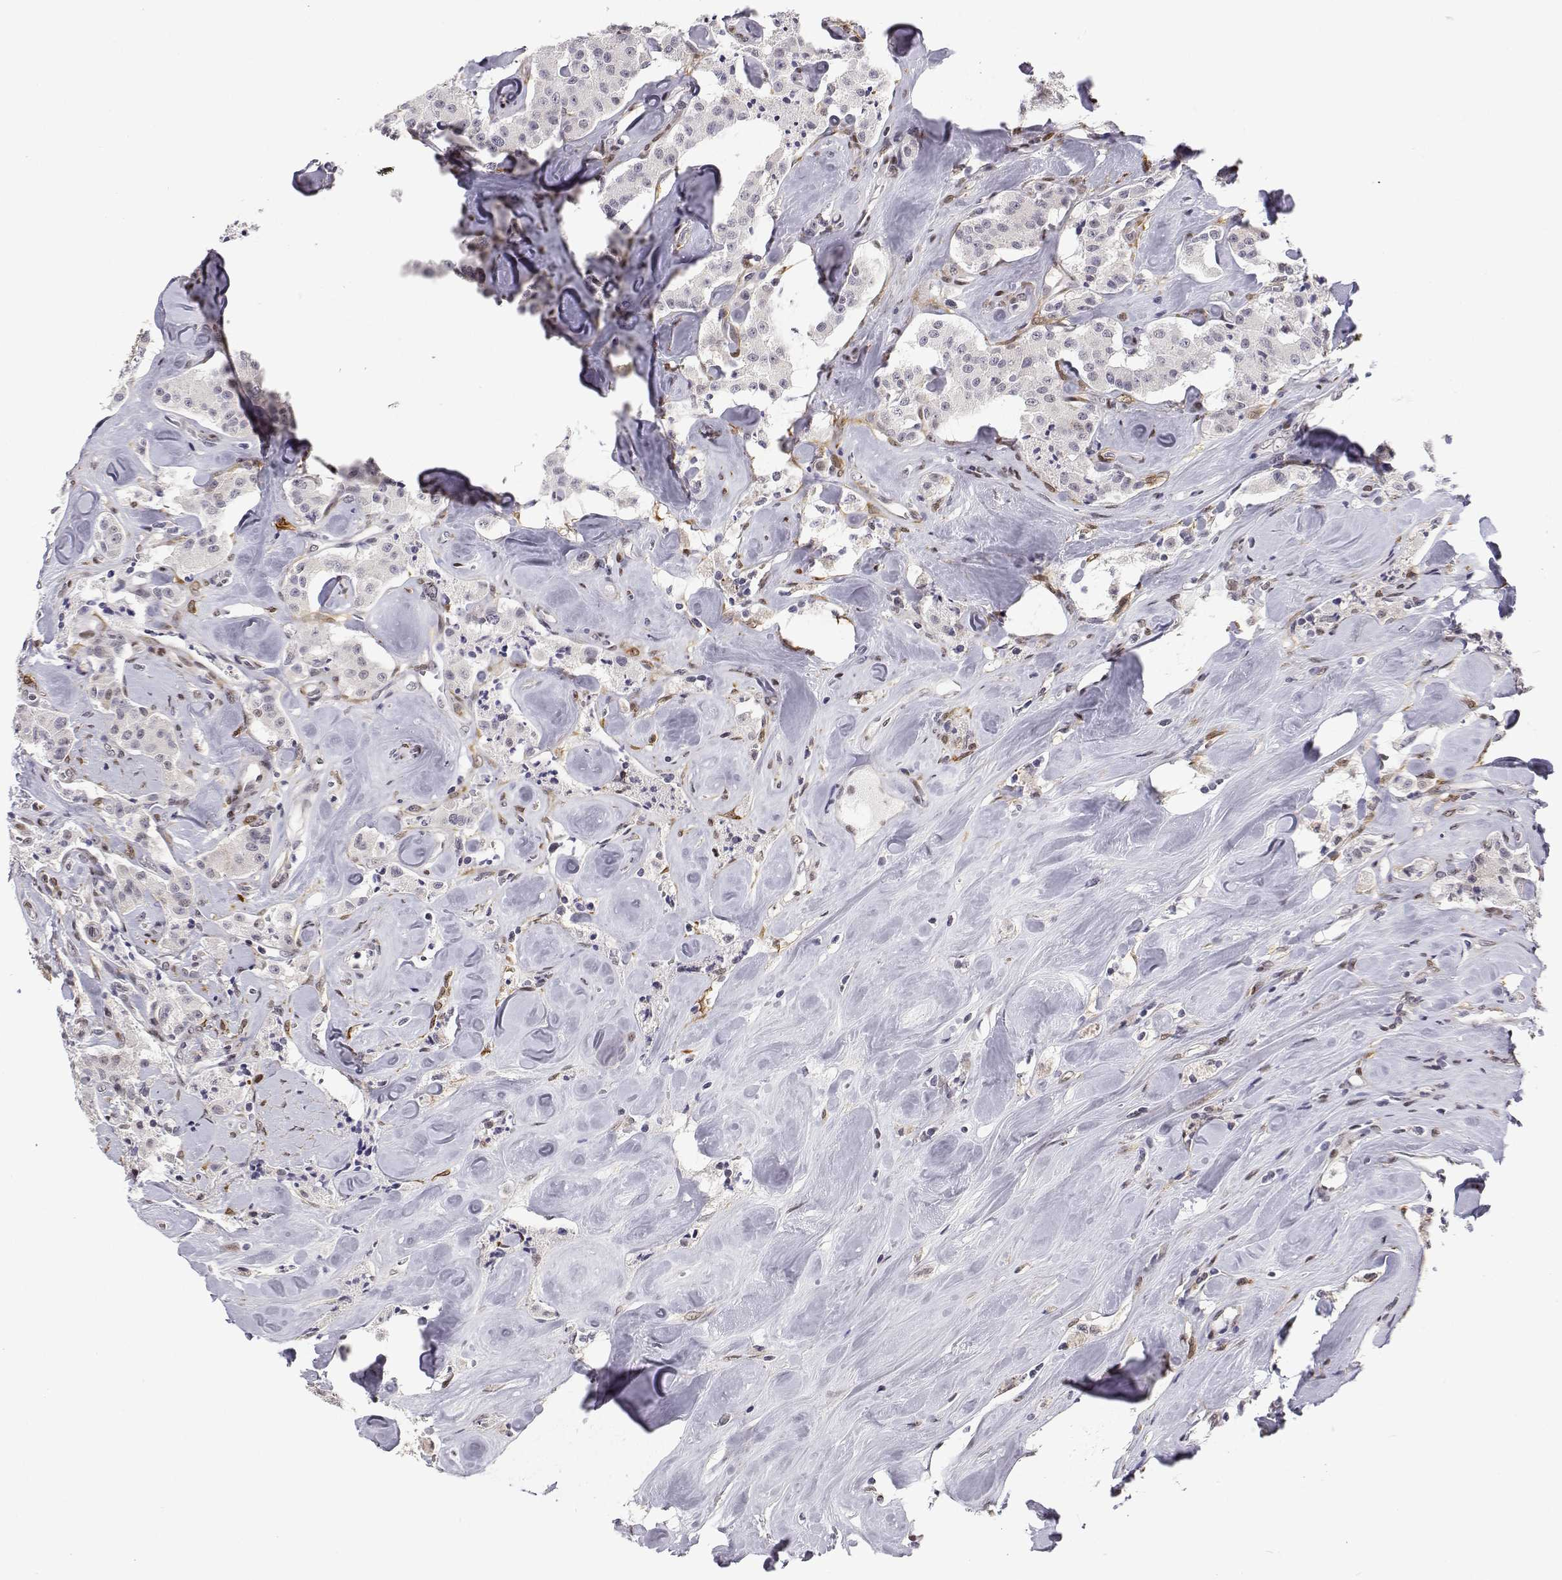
{"staining": {"intensity": "weak", "quantity": "<25%", "location": "nuclear"}, "tissue": "carcinoid", "cell_type": "Tumor cells", "image_type": "cancer", "snomed": [{"axis": "morphology", "description": "Carcinoid, malignant, NOS"}, {"axis": "topography", "description": "Pancreas"}], "caption": "High magnification brightfield microscopy of carcinoid stained with DAB (3,3'-diaminobenzidine) (brown) and counterstained with hematoxylin (blue): tumor cells show no significant staining.", "gene": "PHGDH", "patient": {"sex": "male", "age": 41}}